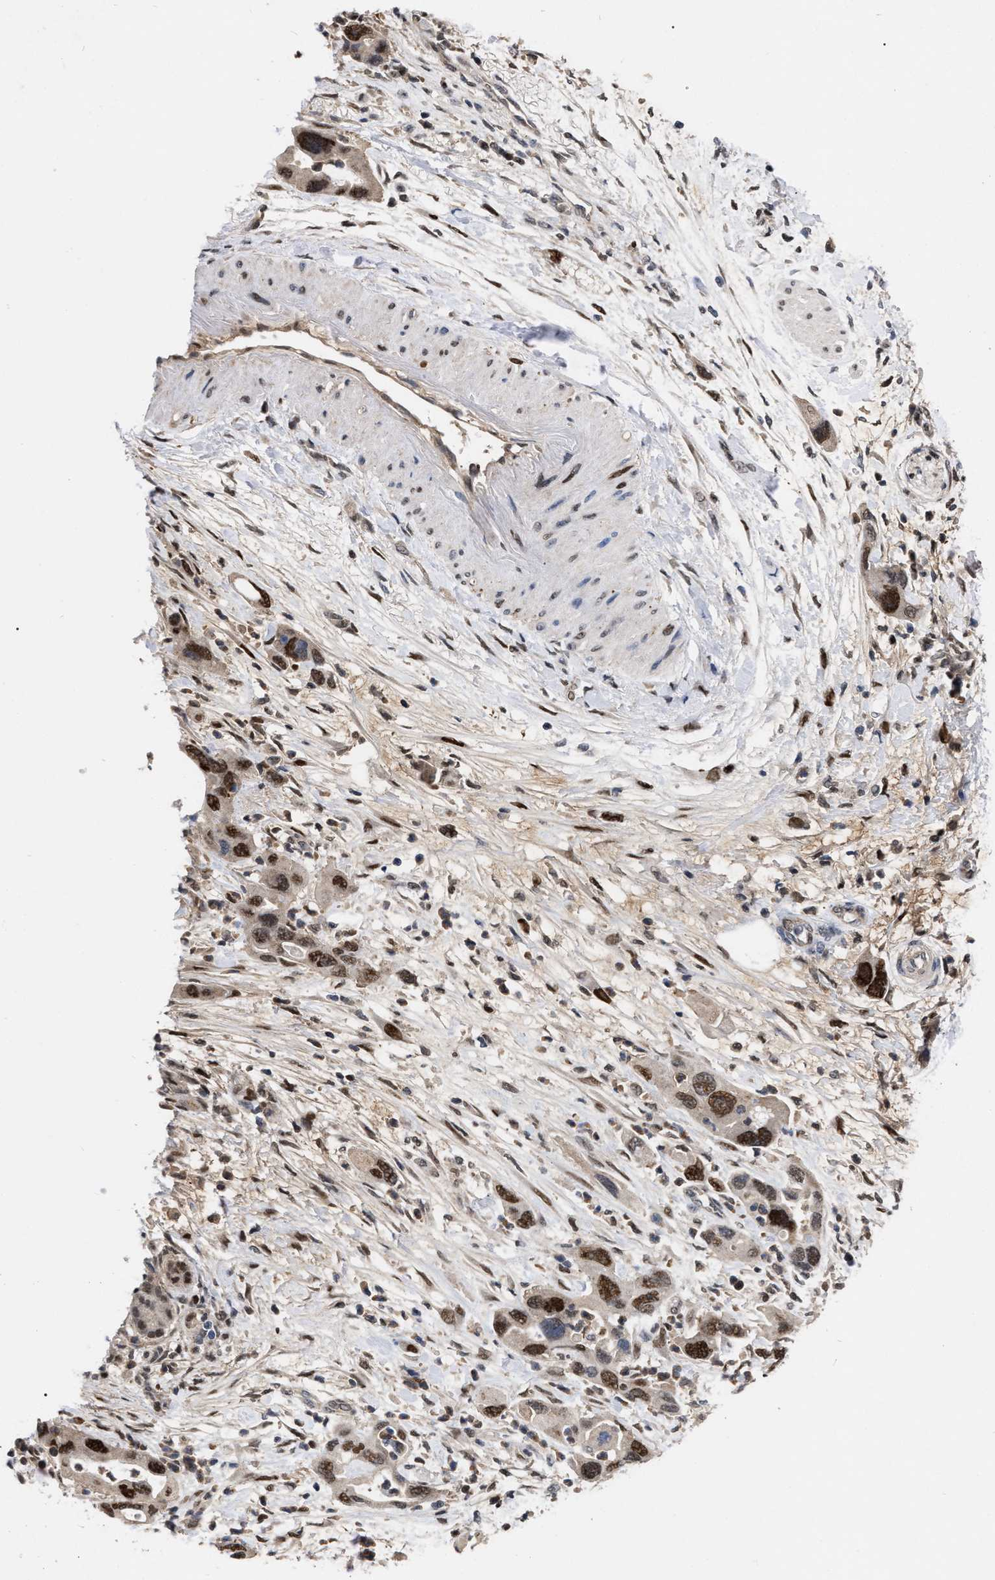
{"staining": {"intensity": "strong", "quantity": ">75%", "location": "nuclear"}, "tissue": "pancreatic cancer", "cell_type": "Tumor cells", "image_type": "cancer", "snomed": [{"axis": "morphology", "description": "Normal tissue, NOS"}, {"axis": "morphology", "description": "Adenocarcinoma, NOS"}, {"axis": "topography", "description": "Pancreas"}], "caption": "Human pancreatic cancer (adenocarcinoma) stained with a protein marker shows strong staining in tumor cells.", "gene": "MDM4", "patient": {"sex": "female", "age": 71}}